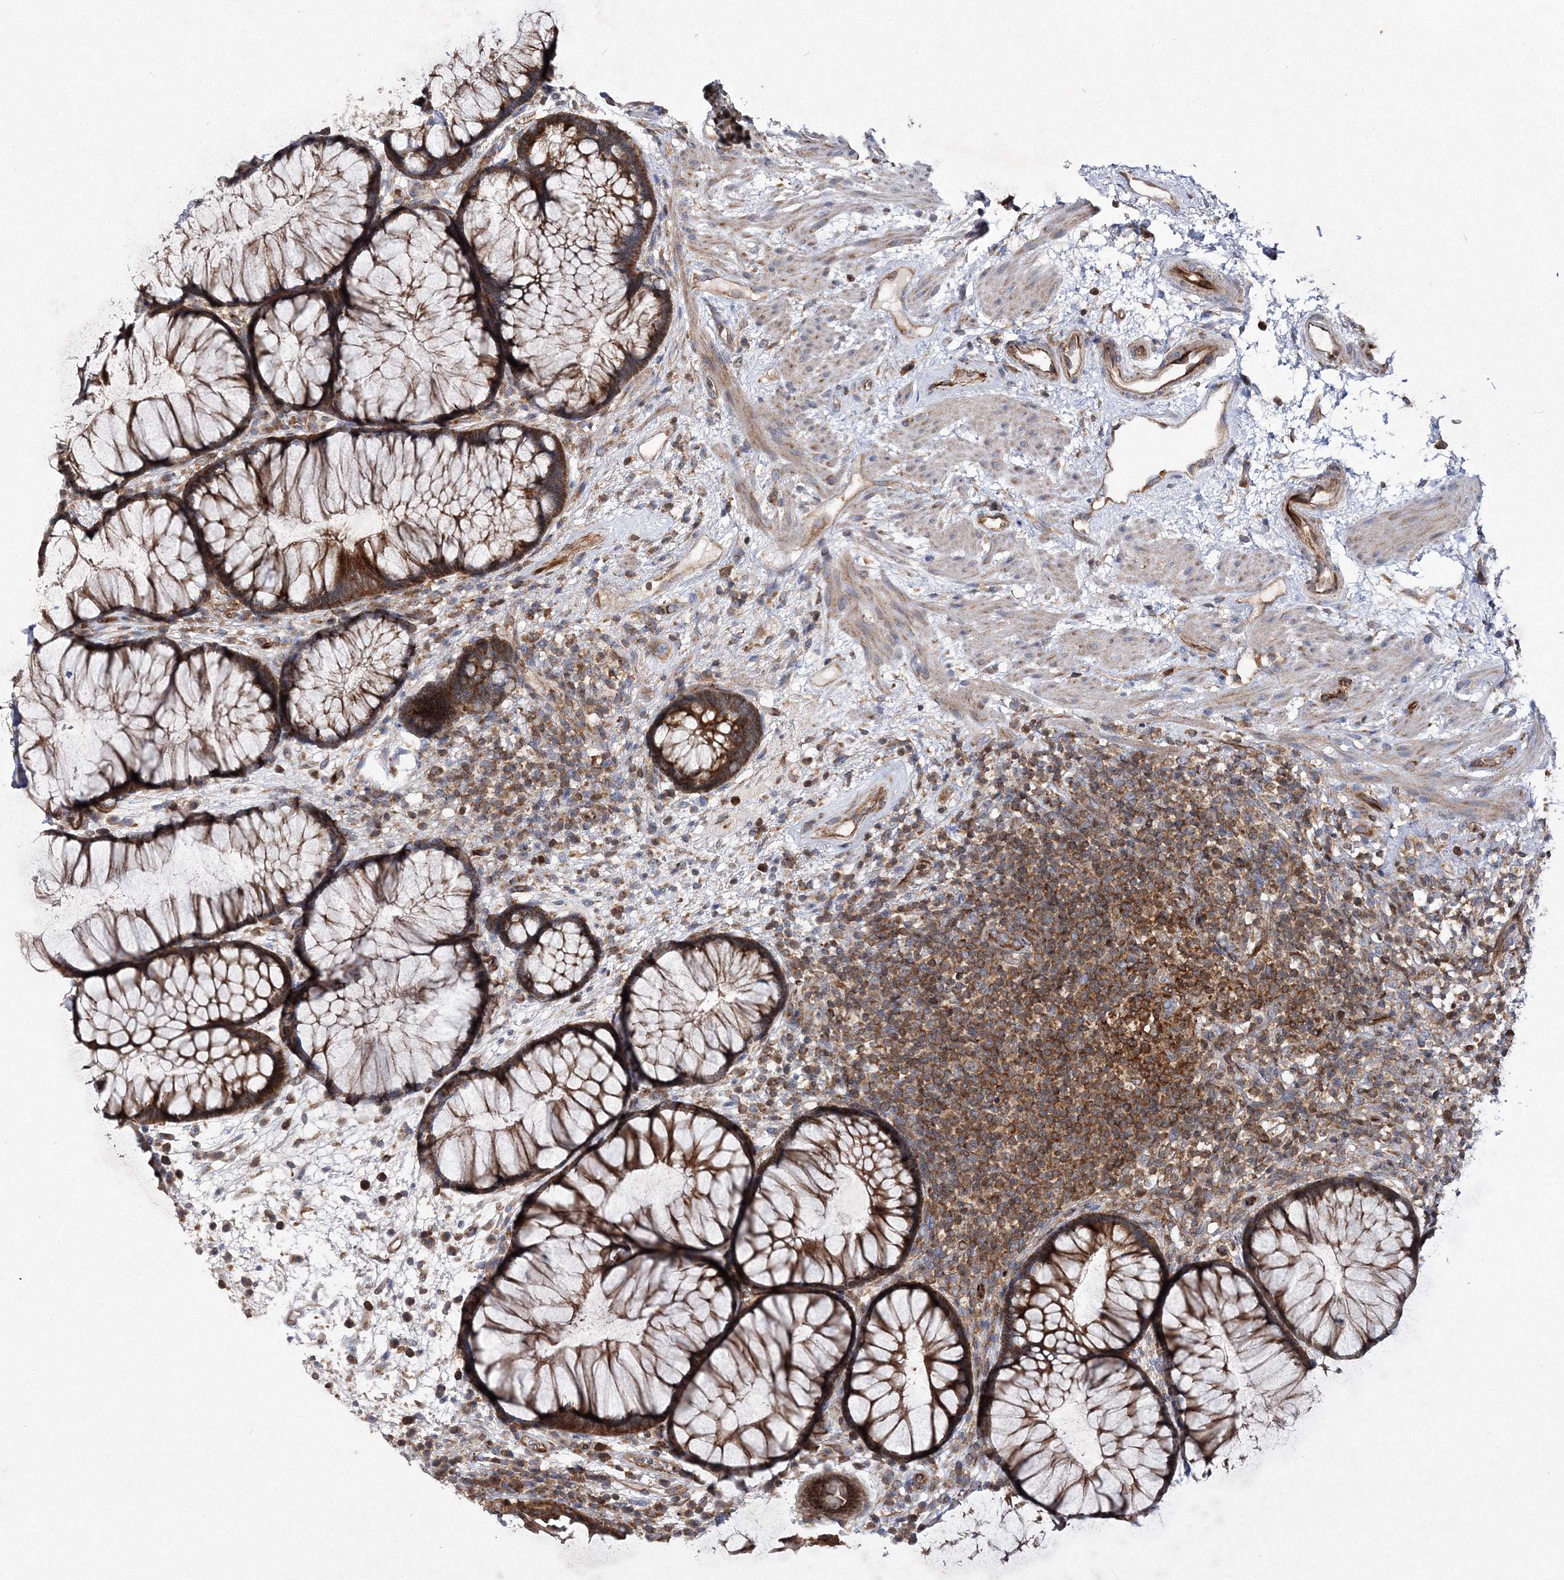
{"staining": {"intensity": "strong", "quantity": ">75%", "location": "cytoplasmic/membranous"}, "tissue": "rectum", "cell_type": "Glandular cells", "image_type": "normal", "snomed": [{"axis": "morphology", "description": "Normal tissue, NOS"}, {"axis": "topography", "description": "Rectum"}], "caption": "Immunohistochemistry (IHC) of benign rectum demonstrates high levels of strong cytoplasmic/membranous positivity in about >75% of glandular cells.", "gene": "DNAJC13", "patient": {"sex": "male", "age": 51}}